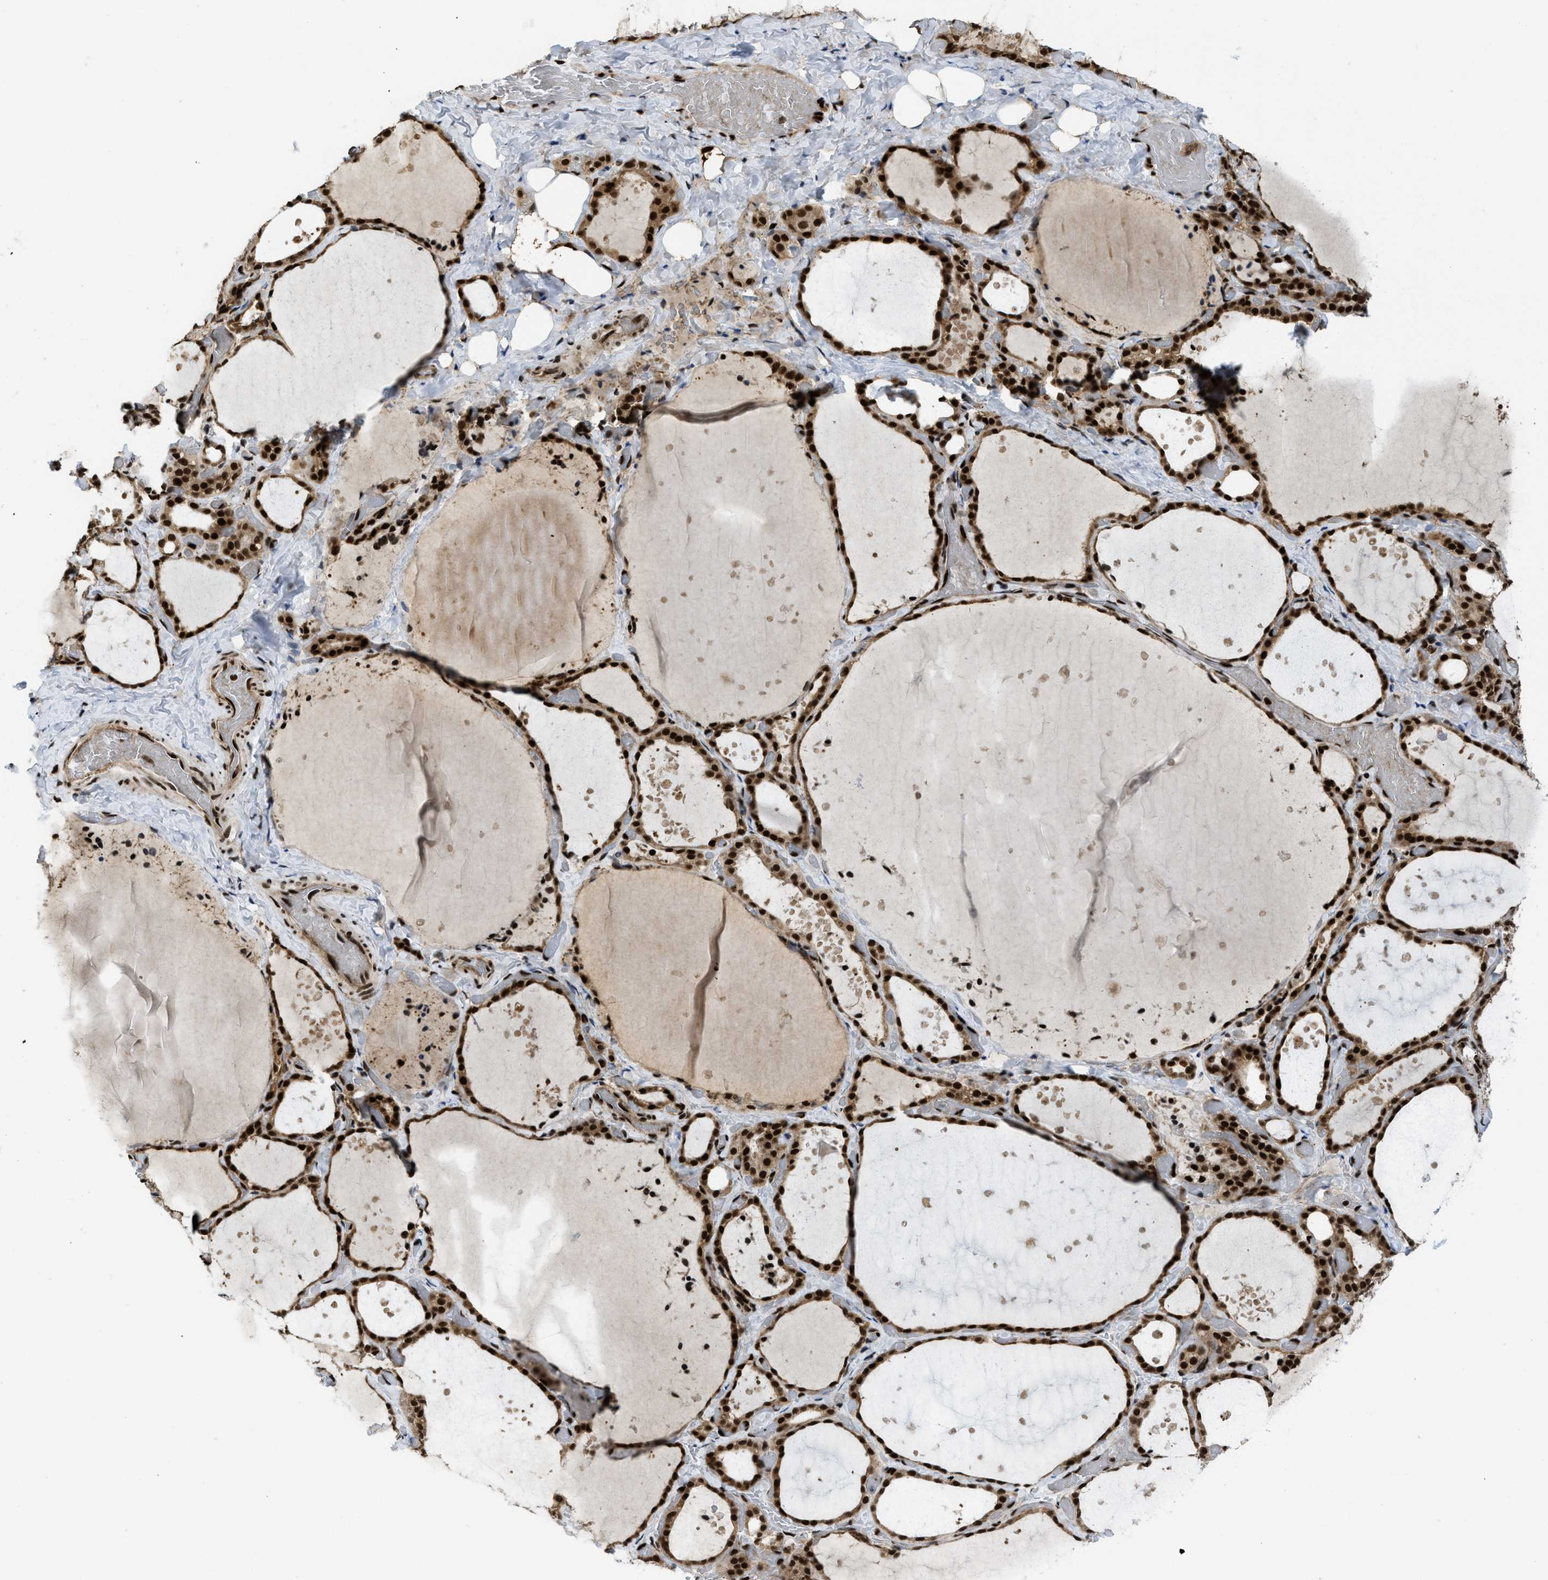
{"staining": {"intensity": "strong", "quantity": ">75%", "location": "nuclear"}, "tissue": "thyroid gland", "cell_type": "Glandular cells", "image_type": "normal", "snomed": [{"axis": "morphology", "description": "Normal tissue, NOS"}, {"axis": "topography", "description": "Thyroid gland"}], "caption": "Protein staining displays strong nuclear positivity in about >75% of glandular cells in normal thyroid gland. (IHC, brightfield microscopy, high magnification).", "gene": "RFX5", "patient": {"sex": "female", "age": 44}}